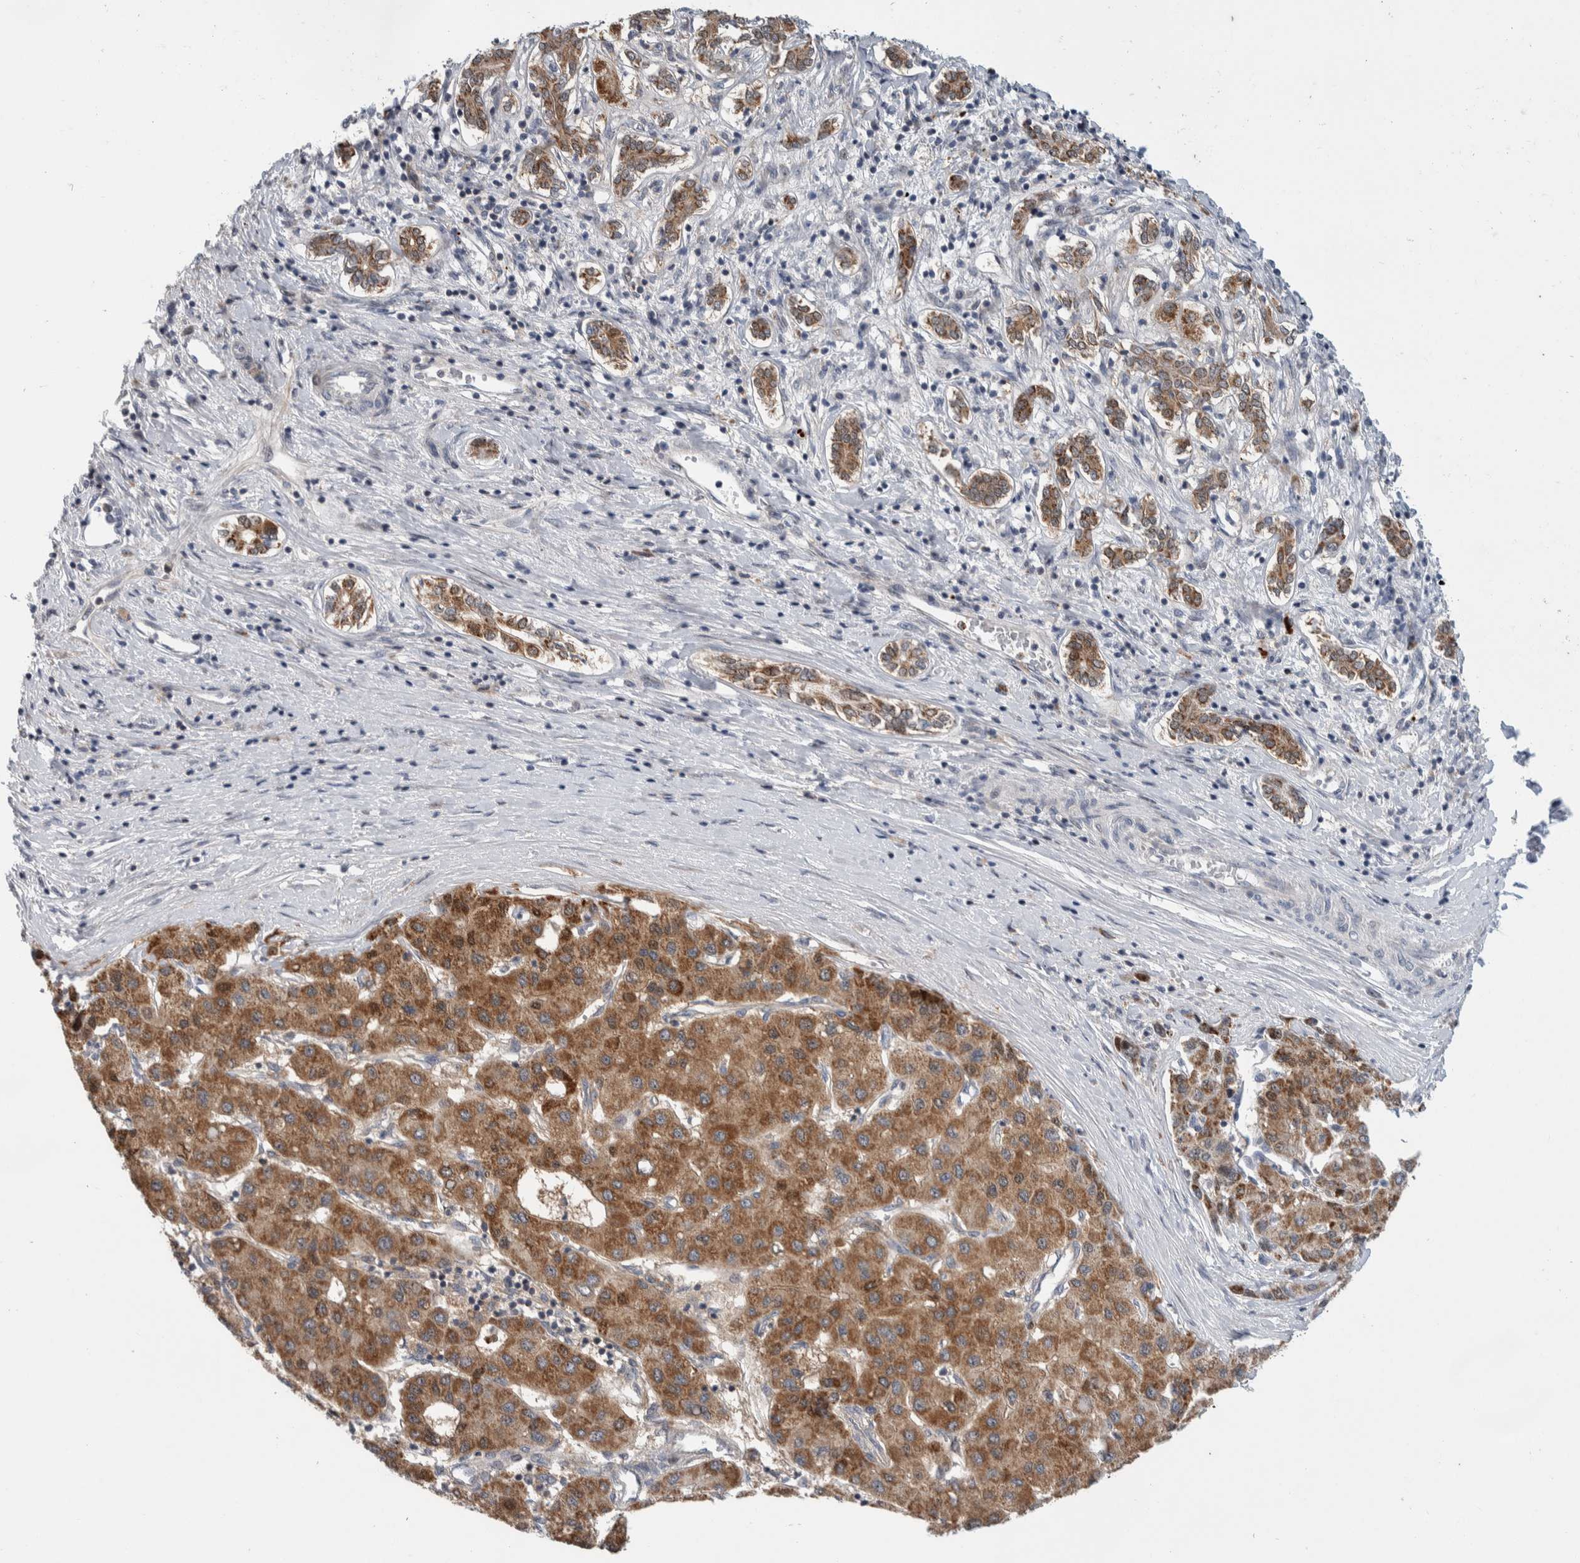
{"staining": {"intensity": "strong", "quantity": ">75%", "location": "cytoplasmic/membranous"}, "tissue": "liver cancer", "cell_type": "Tumor cells", "image_type": "cancer", "snomed": [{"axis": "morphology", "description": "Carcinoma, Hepatocellular, NOS"}, {"axis": "topography", "description": "Liver"}], "caption": "Liver hepatocellular carcinoma tissue exhibits strong cytoplasmic/membranous positivity in about >75% of tumor cells", "gene": "PRRG4", "patient": {"sex": "male", "age": 65}}